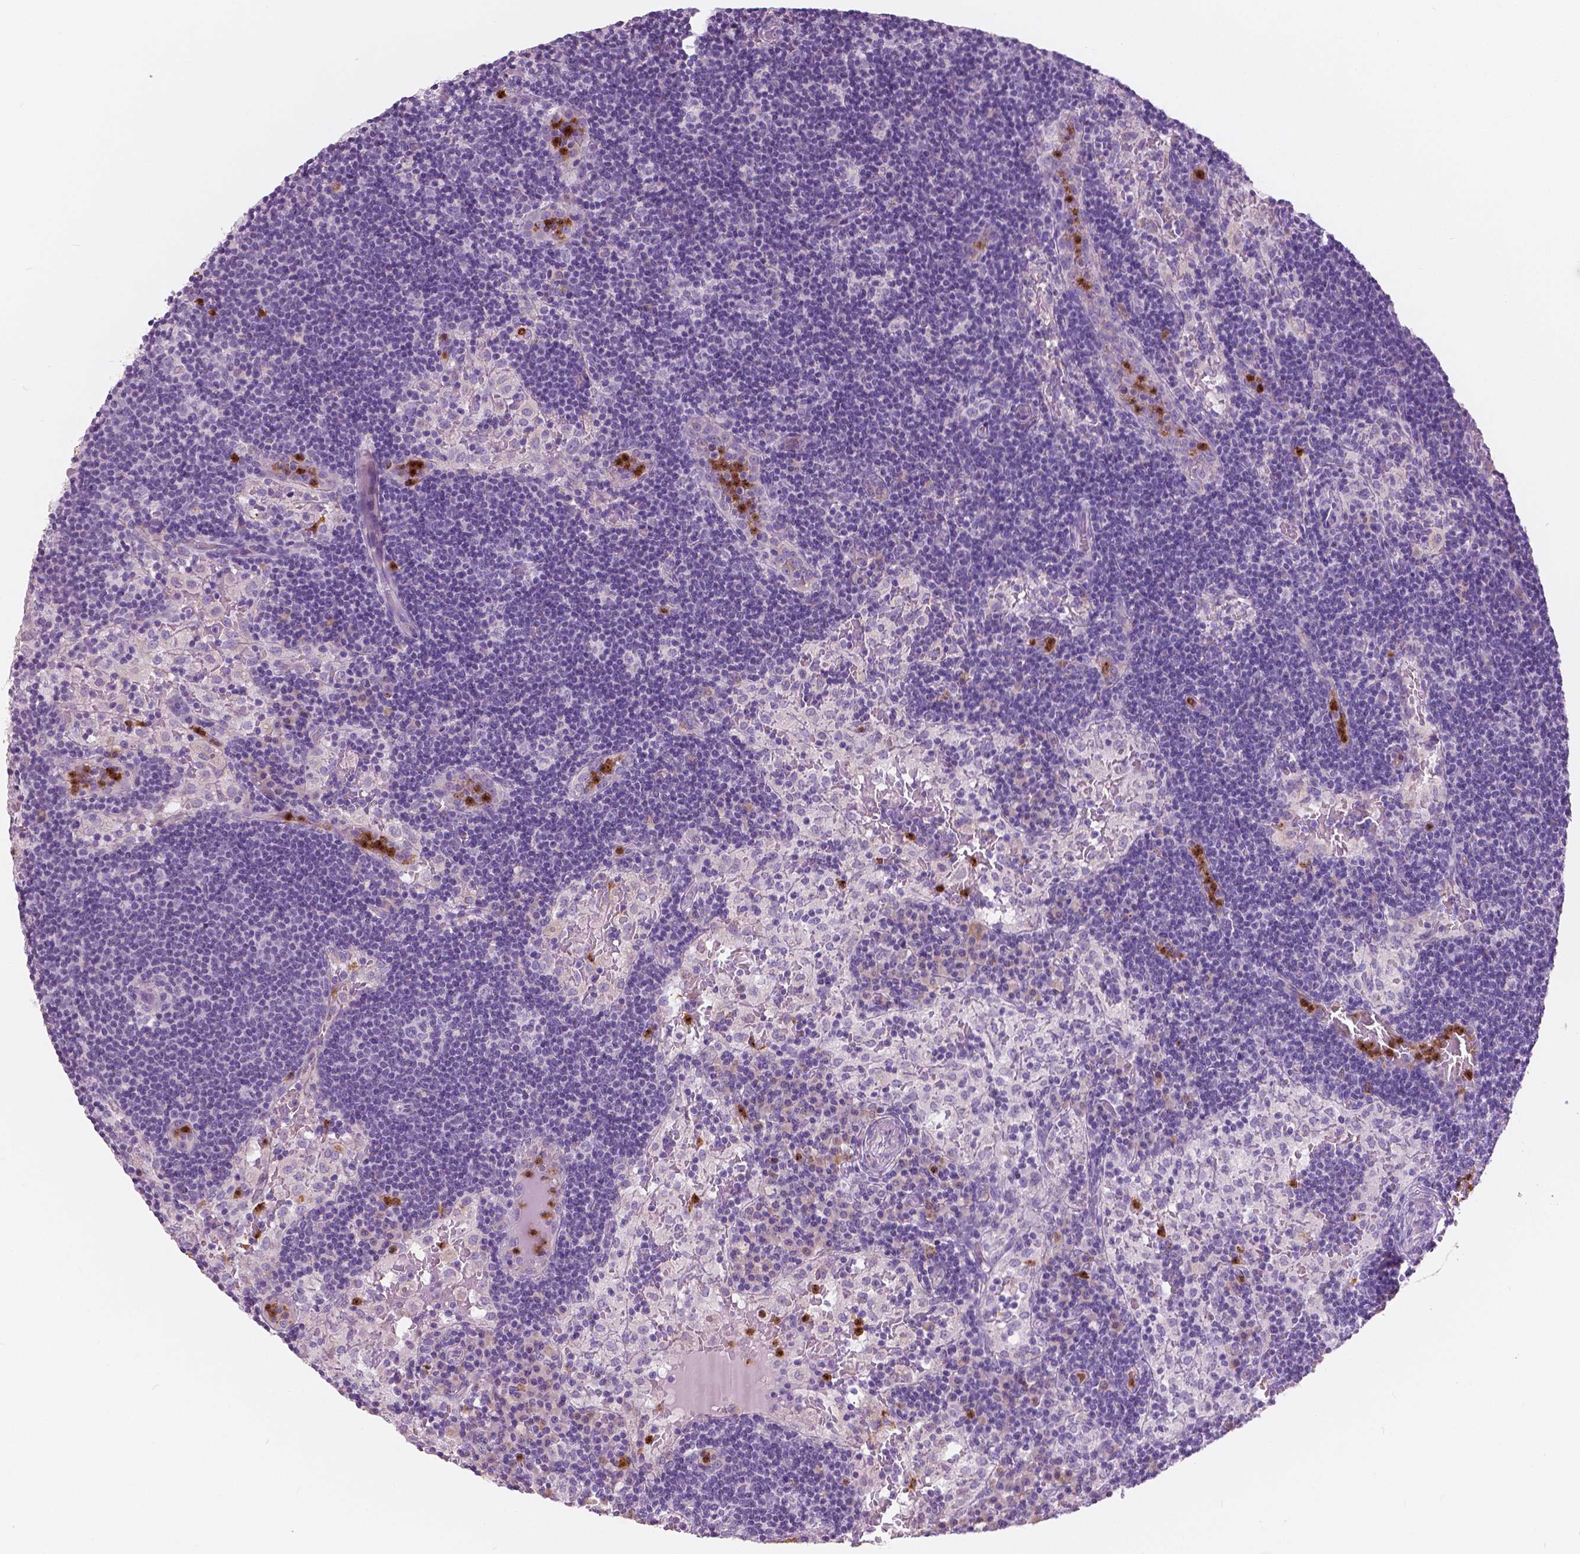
{"staining": {"intensity": "negative", "quantity": "none", "location": "none"}, "tissue": "lymph node", "cell_type": "Germinal center cells", "image_type": "normal", "snomed": [{"axis": "morphology", "description": "Normal tissue, NOS"}, {"axis": "topography", "description": "Lymph node"}], "caption": "The photomicrograph displays no significant positivity in germinal center cells of lymph node. The staining was performed using DAB to visualize the protein expression in brown, while the nuclei were stained in blue with hematoxylin (Magnification: 20x).", "gene": "CXCR2", "patient": {"sex": "male", "age": 62}}